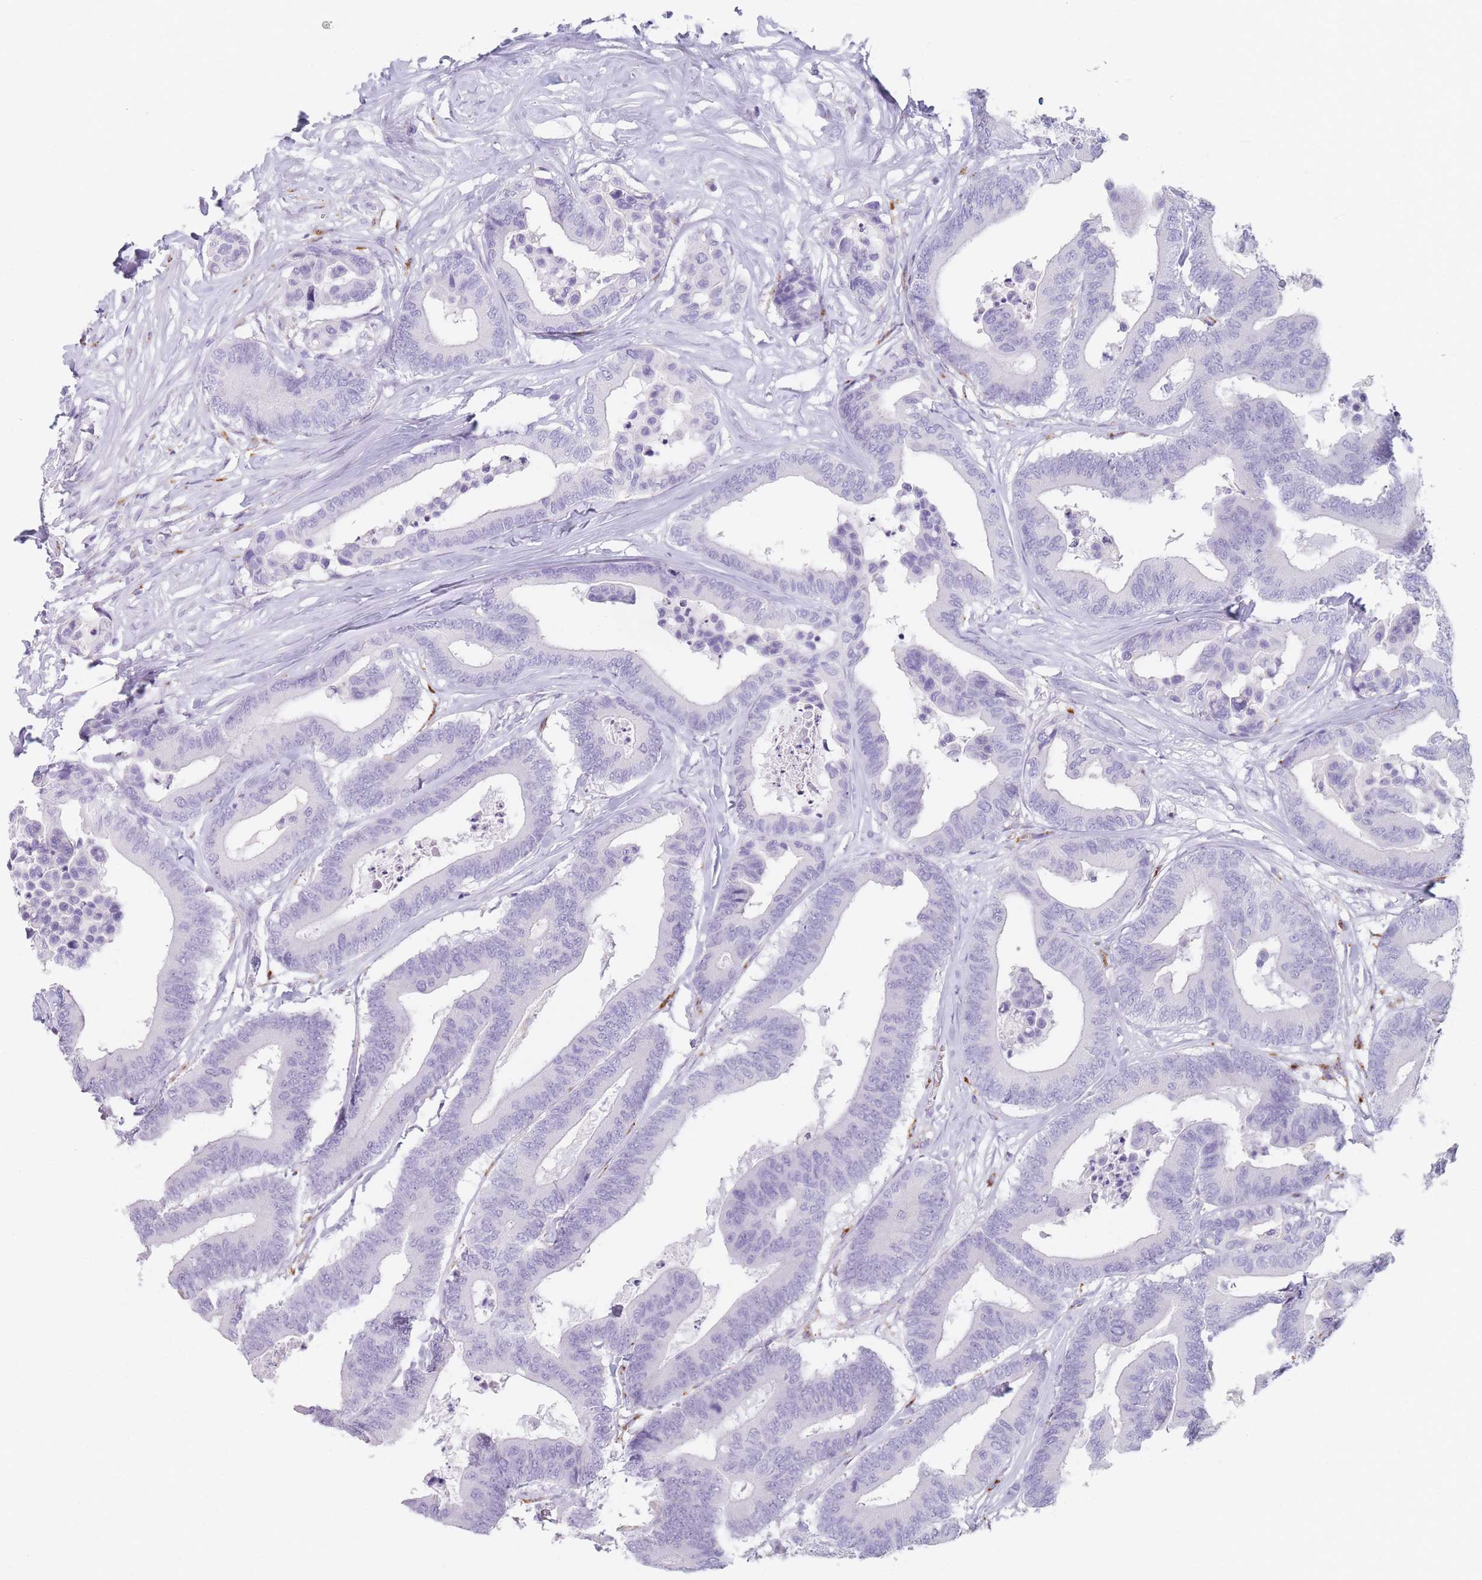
{"staining": {"intensity": "negative", "quantity": "none", "location": "none"}, "tissue": "colorectal cancer", "cell_type": "Tumor cells", "image_type": "cancer", "snomed": [{"axis": "morphology", "description": "Normal tissue, NOS"}, {"axis": "morphology", "description": "Adenocarcinoma, NOS"}, {"axis": "topography", "description": "Colon"}], "caption": "Tumor cells are negative for brown protein staining in colorectal adenocarcinoma.", "gene": "RHO", "patient": {"sex": "male", "age": 82}}